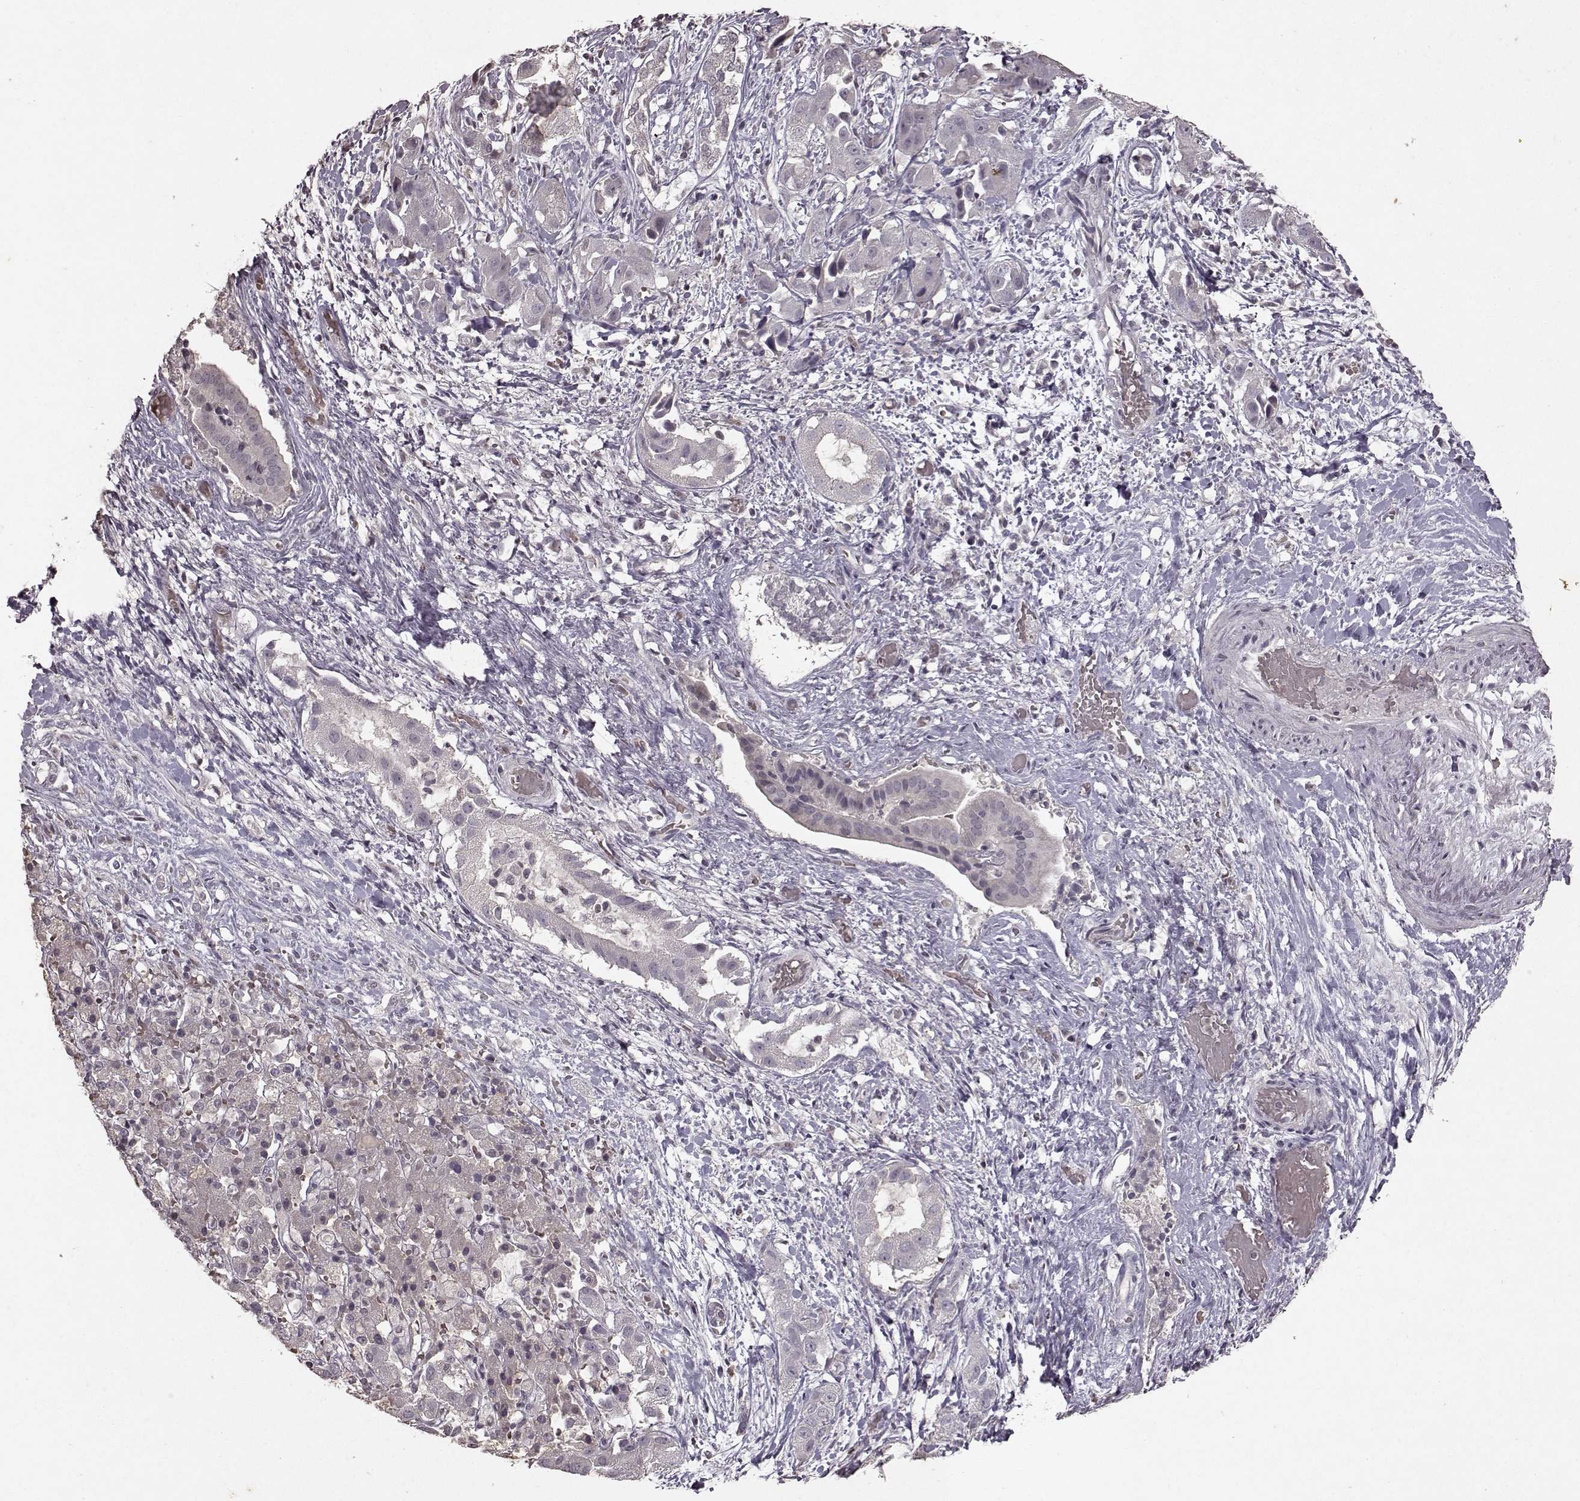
{"staining": {"intensity": "negative", "quantity": "none", "location": "none"}, "tissue": "liver cancer", "cell_type": "Tumor cells", "image_type": "cancer", "snomed": [{"axis": "morphology", "description": "Cholangiocarcinoma"}, {"axis": "topography", "description": "Liver"}], "caption": "This is a micrograph of immunohistochemistry (IHC) staining of liver cancer, which shows no positivity in tumor cells.", "gene": "LHB", "patient": {"sex": "female", "age": 52}}